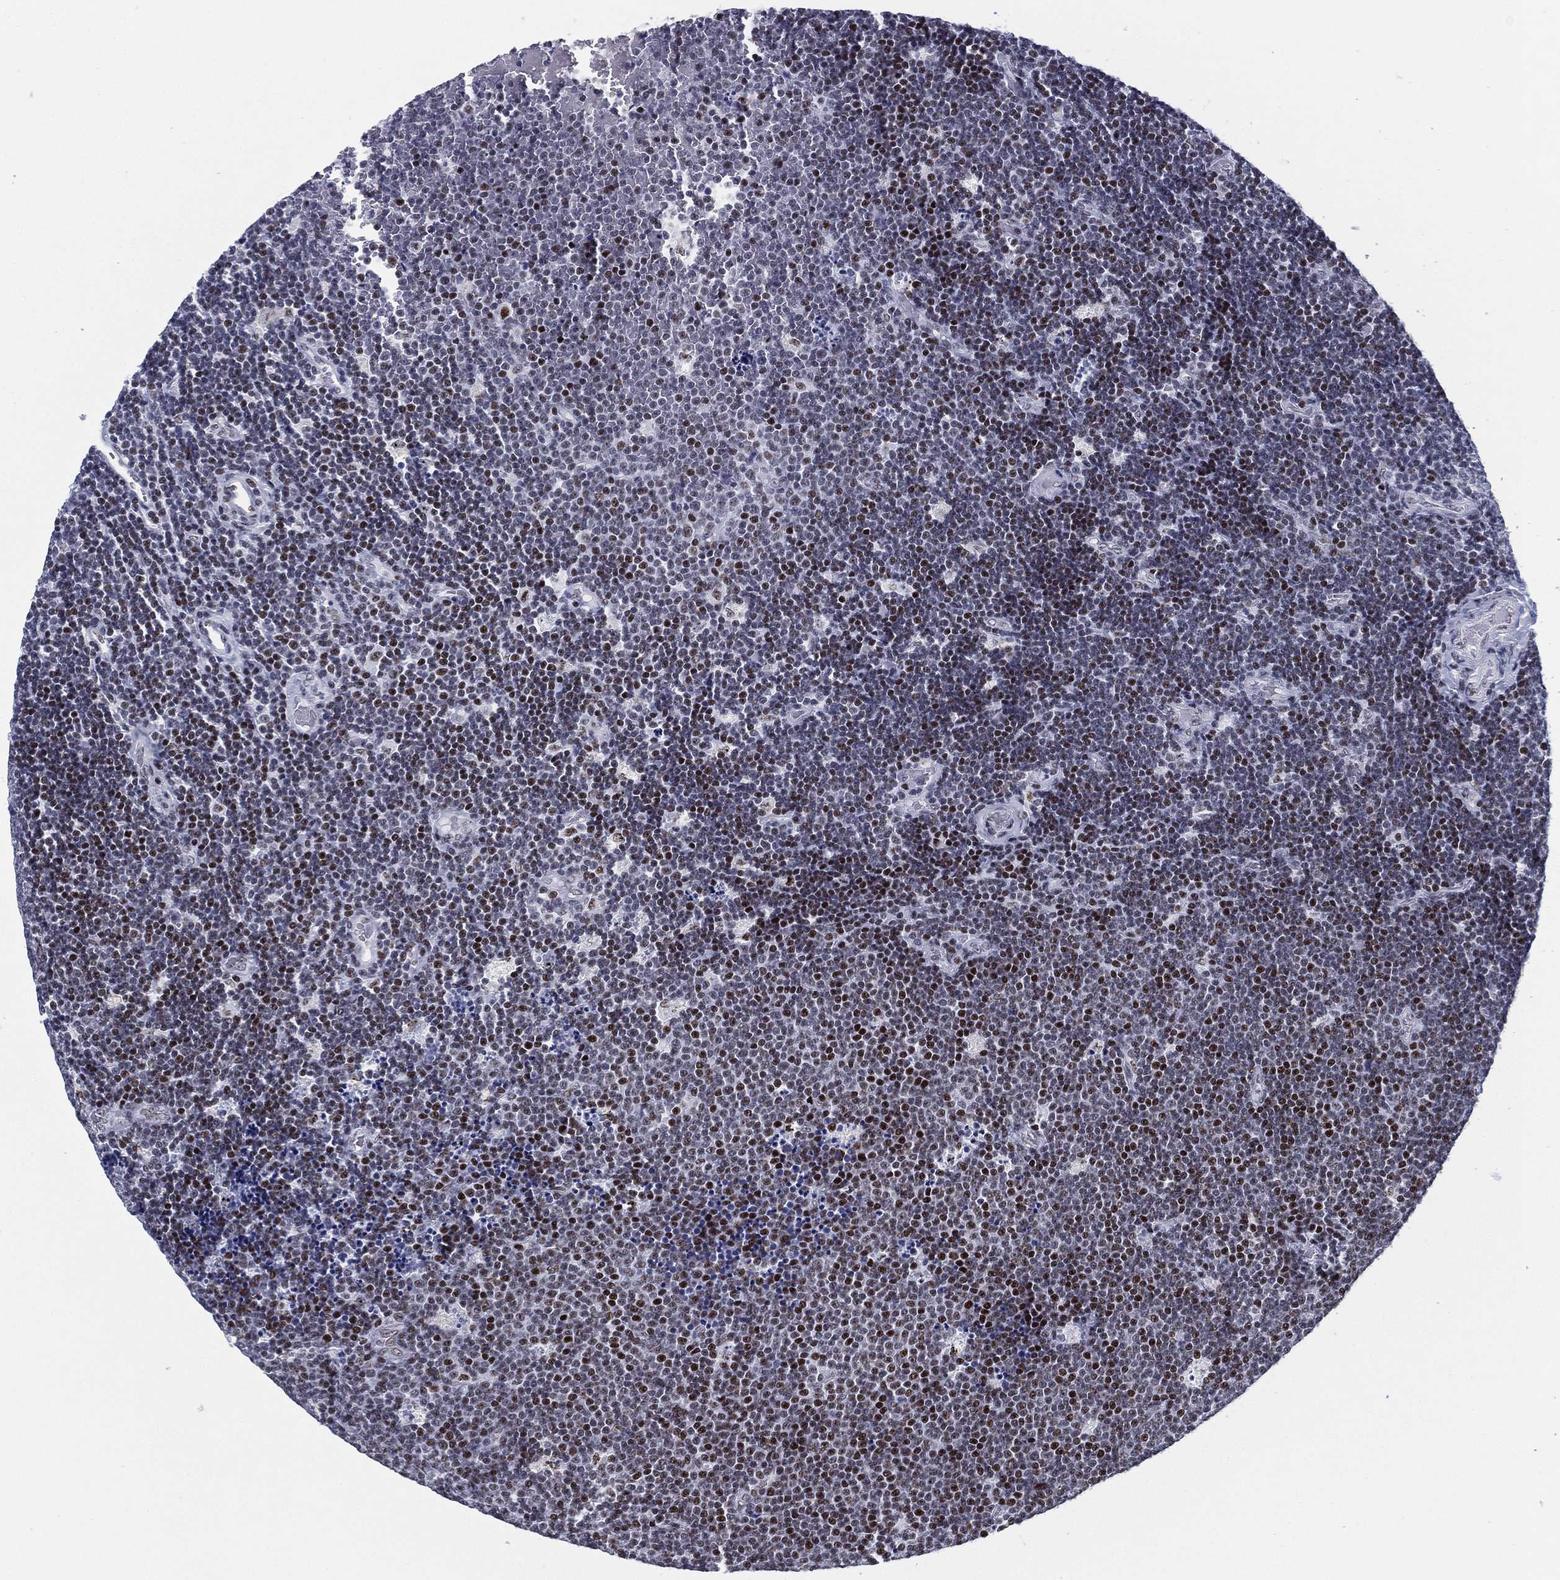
{"staining": {"intensity": "strong", "quantity": "25%-75%", "location": "nuclear"}, "tissue": "lymphoma", "cell_type": "Tumor cells", "image_type": "cancer", "snomed": [{"axis": "morphology", "description": "Malignant lymphoma, non-Hodgkin's type, Low grade"}, {"axis": "topography", "description": "Brain"}], "caption": "Immunohistochemistry (DAB (3,3'-diaminobenzidine)) staining of lymphoma reveals strong nuclear protein staining in approximately 25%-75% of tumor cells. Ihc stains the protein in brown and the nuclei are stained blue.", "gene": "CYB561D2", "patient": {"sex": "female", "age": 66}}